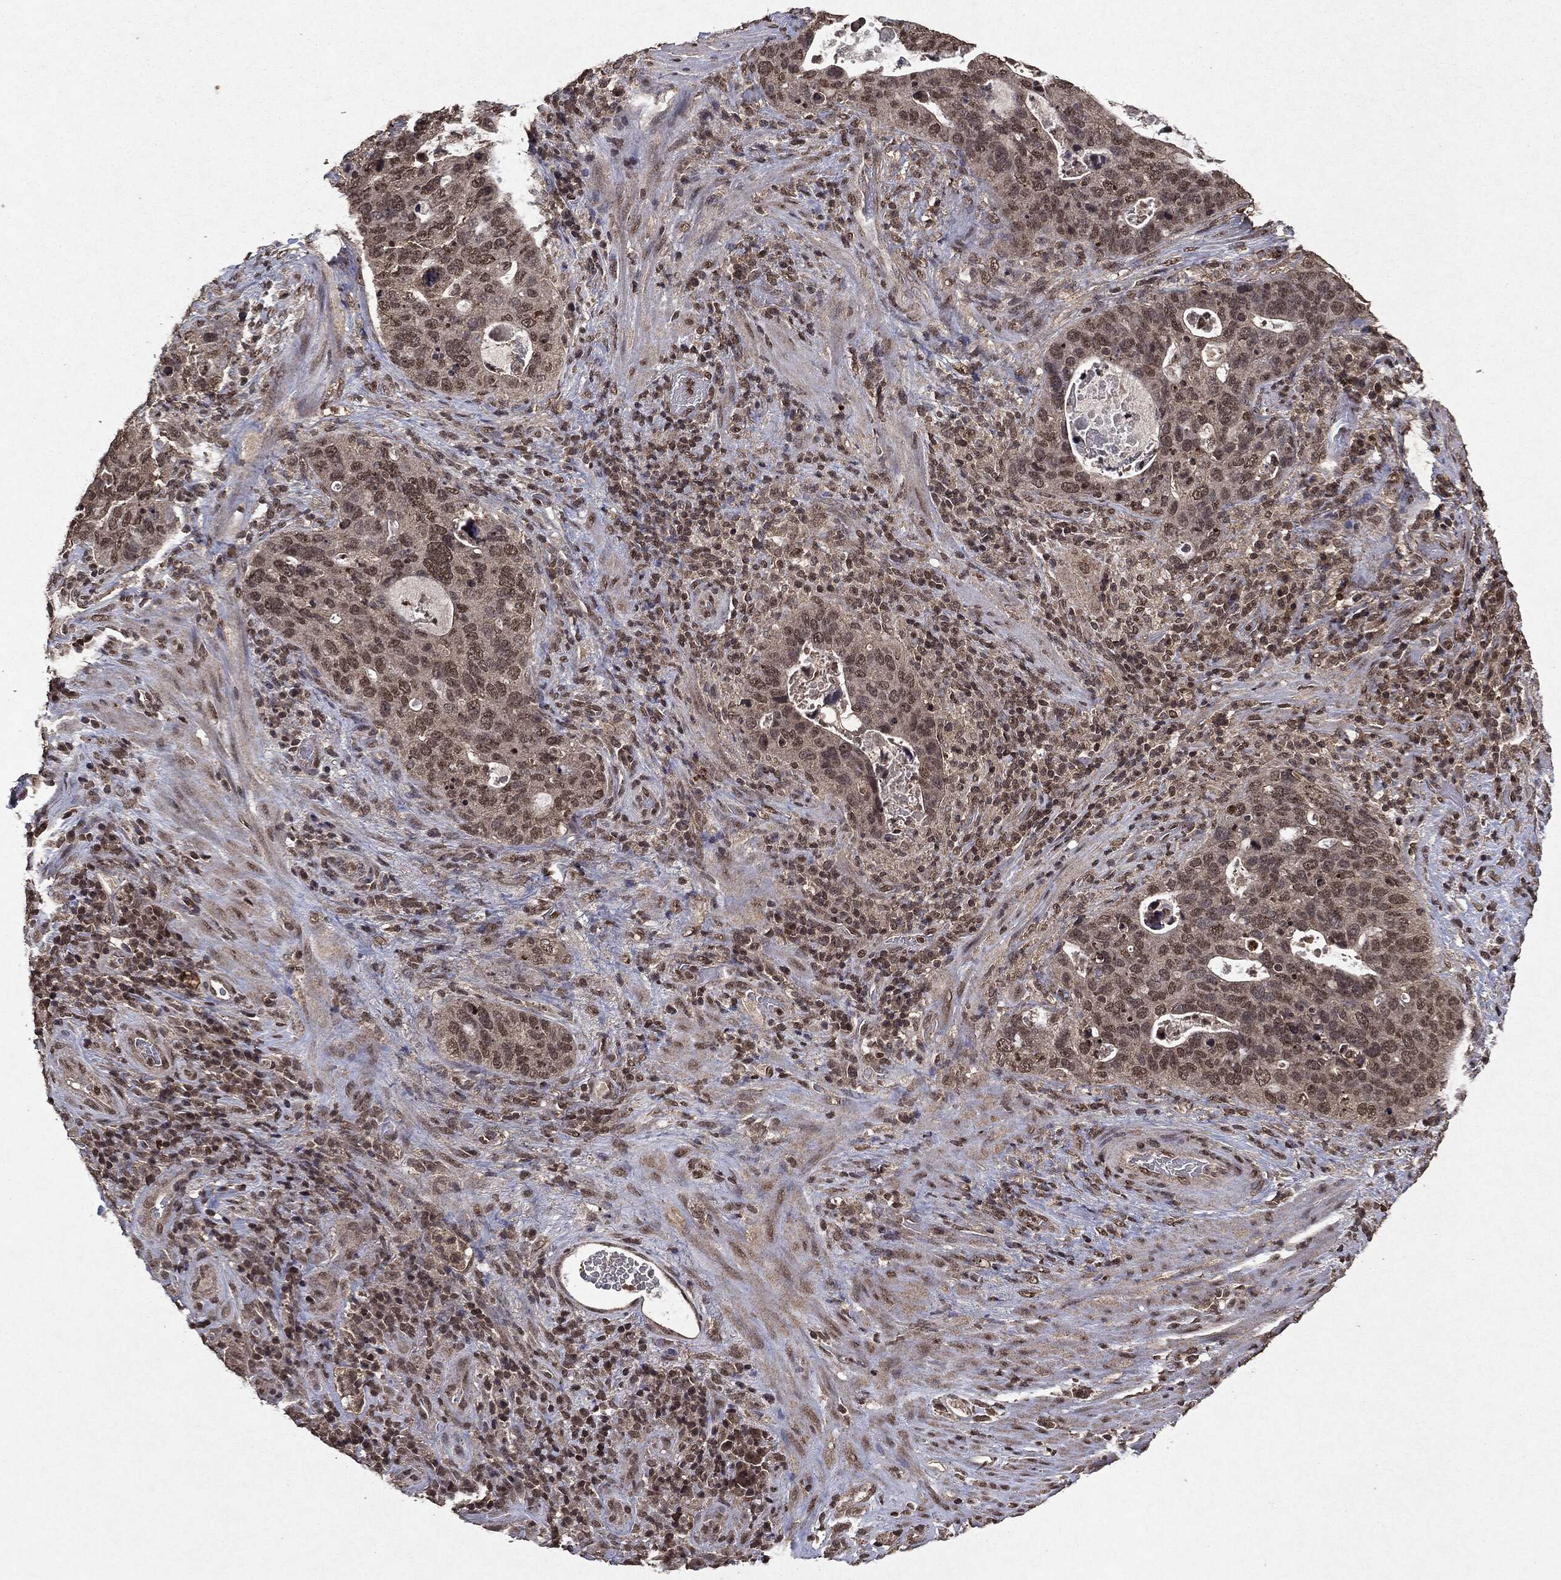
{"staining": {"intensity": "negative", "quantity": "none", "location": "none"}, "tissue": "stomach cancer", "cell_type": "Tumor cells", "image_type": "cancer", "snomed": [{"axis": "morphology", "description": "Adenocarcinoma, NOS"}, {"axis": "topography", "description": "Stomach"}], "caption": "A high-resolution photomicrograph shows immunohistochemistry (IHC) staining of adenocarcinoma (stomach), which demonstrates no significant staining in tumor cells.", "gene": "PEBP1", "patient": {"sex": "male", "age": 54}}